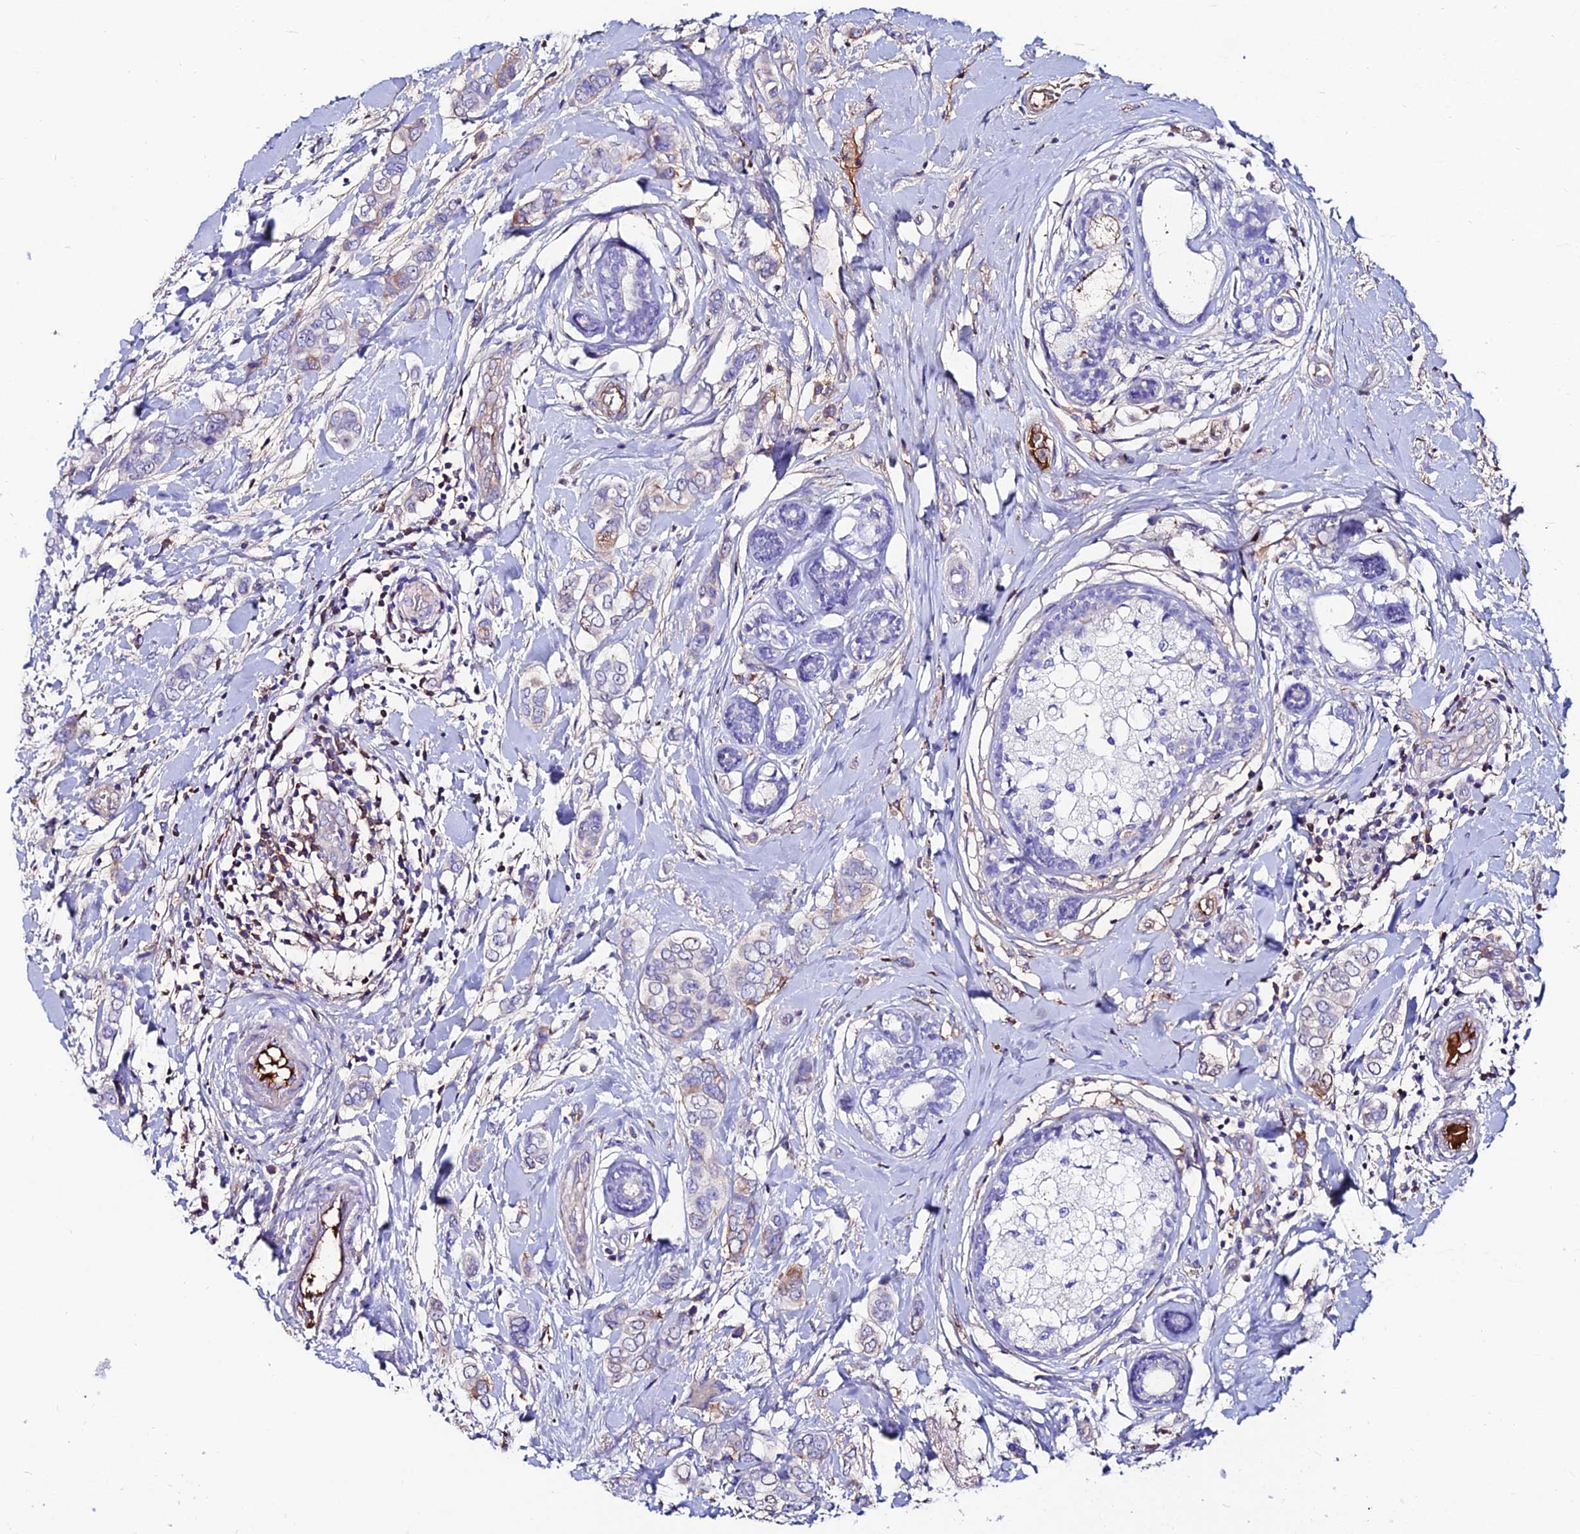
{"staining": {"intensity": "moderate", "quantity": "<25%", "location": "cytoplasmic/membranous"}, "tissue": "breast cancer", "cell_type": "Tumor cells", "image_type": "cancer", "snomed": [{"axis": "morphology", "description": "Lobular carcinoma"}, {"axis": "topography", "description": "Breast"}], "caption": "The immunohistochemical stain highlights moderate cytoplasmic/membranous positivity in tumor cells of breast lobular carcinoma tissue.", "gene": "SLC25A16", "patient": {"sex": "female", "age": 51}}